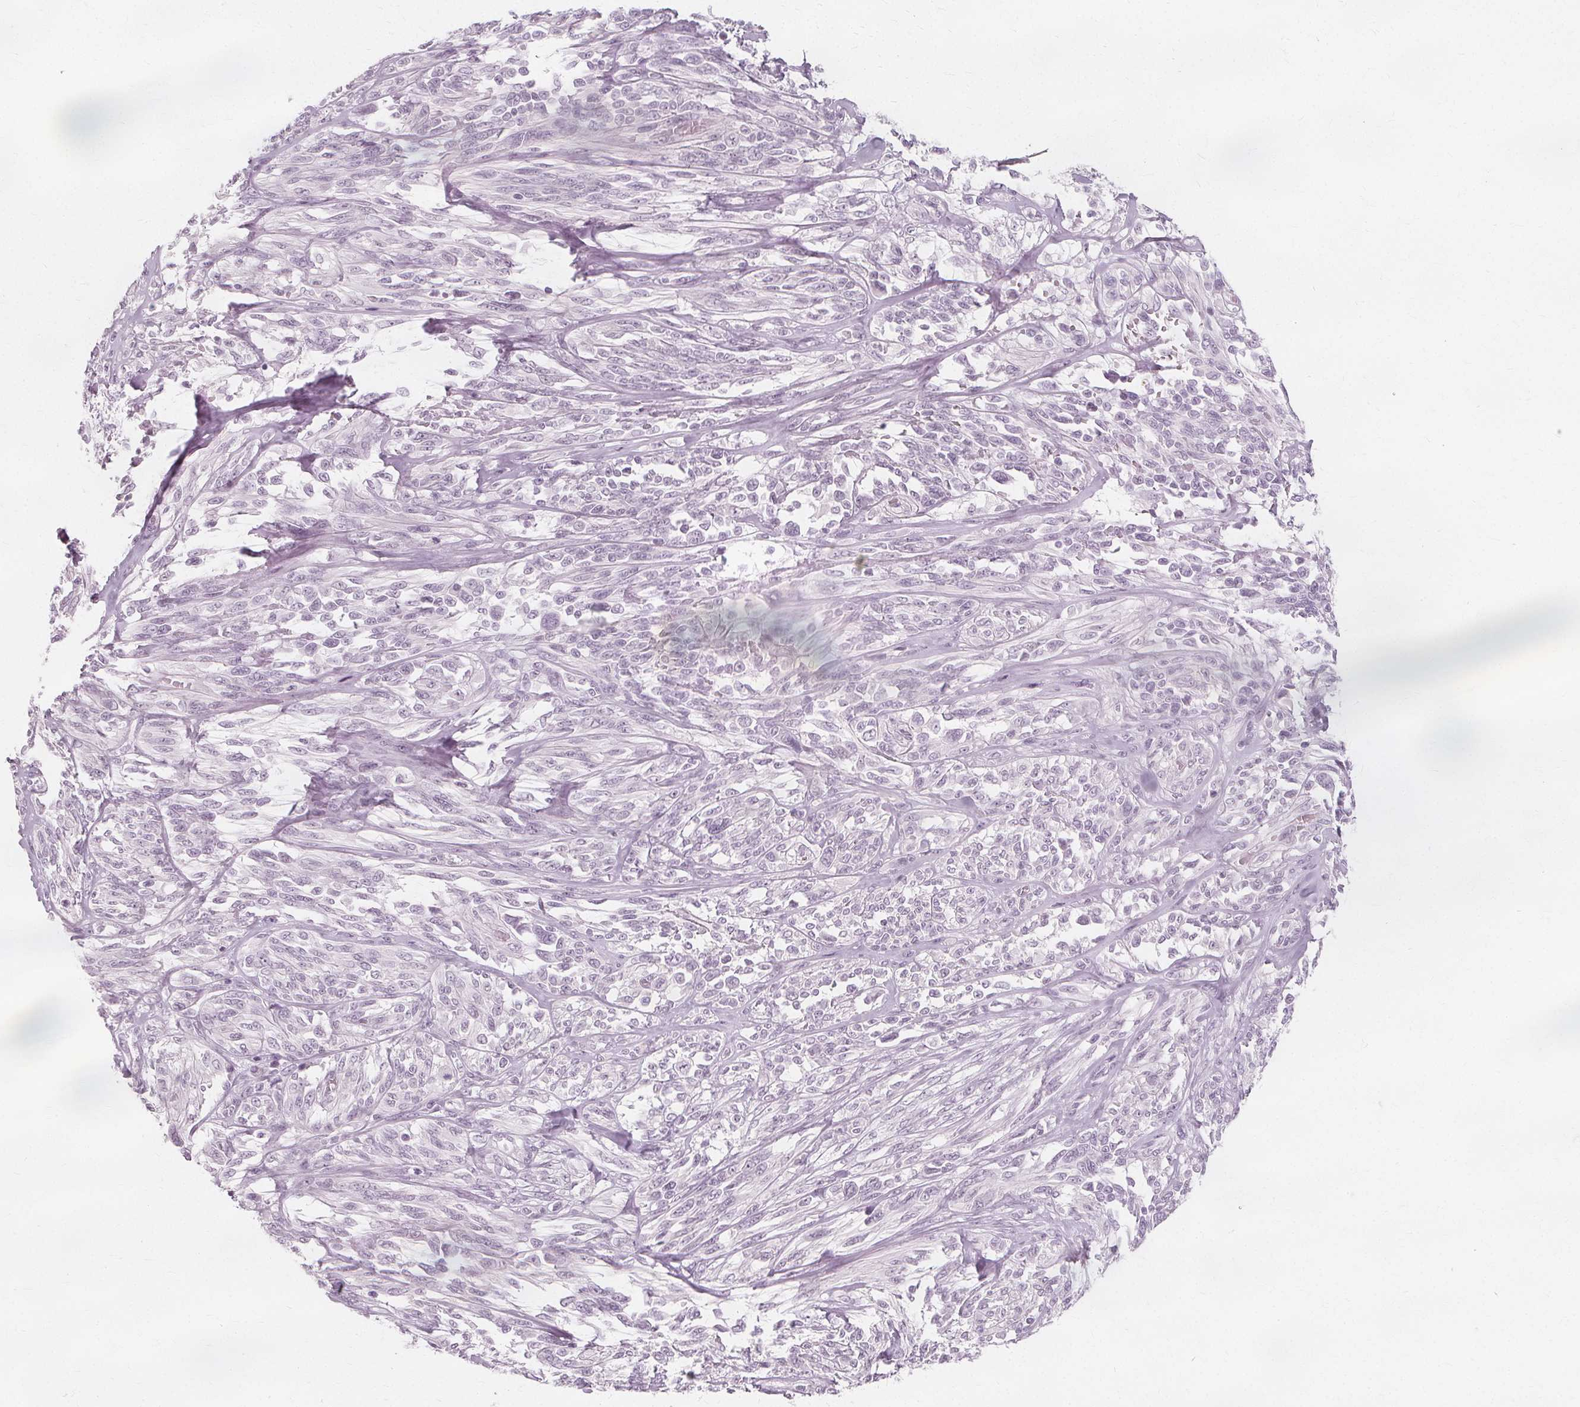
{"staining": {"intensity": "negative", "quantity": "none", "location": "none"}, "tissue": "melanoma", "cell_type": "Tumor cells", "image_type": "cancer", "snomed": [{"axis": "morphology", "description": "Malignant melanoma, NOS"}, {"axis": "topography", "description": "Skin"}], "caption": "IHC micrograph of neoplastic tissue: human malignant melanoma stained with DAB (3,3'-diaminobenzidine) exhibits no significant protein staining in tumor cells.", "gene": "NXPE1", "patient": {"sex": "female", "age": 91}}